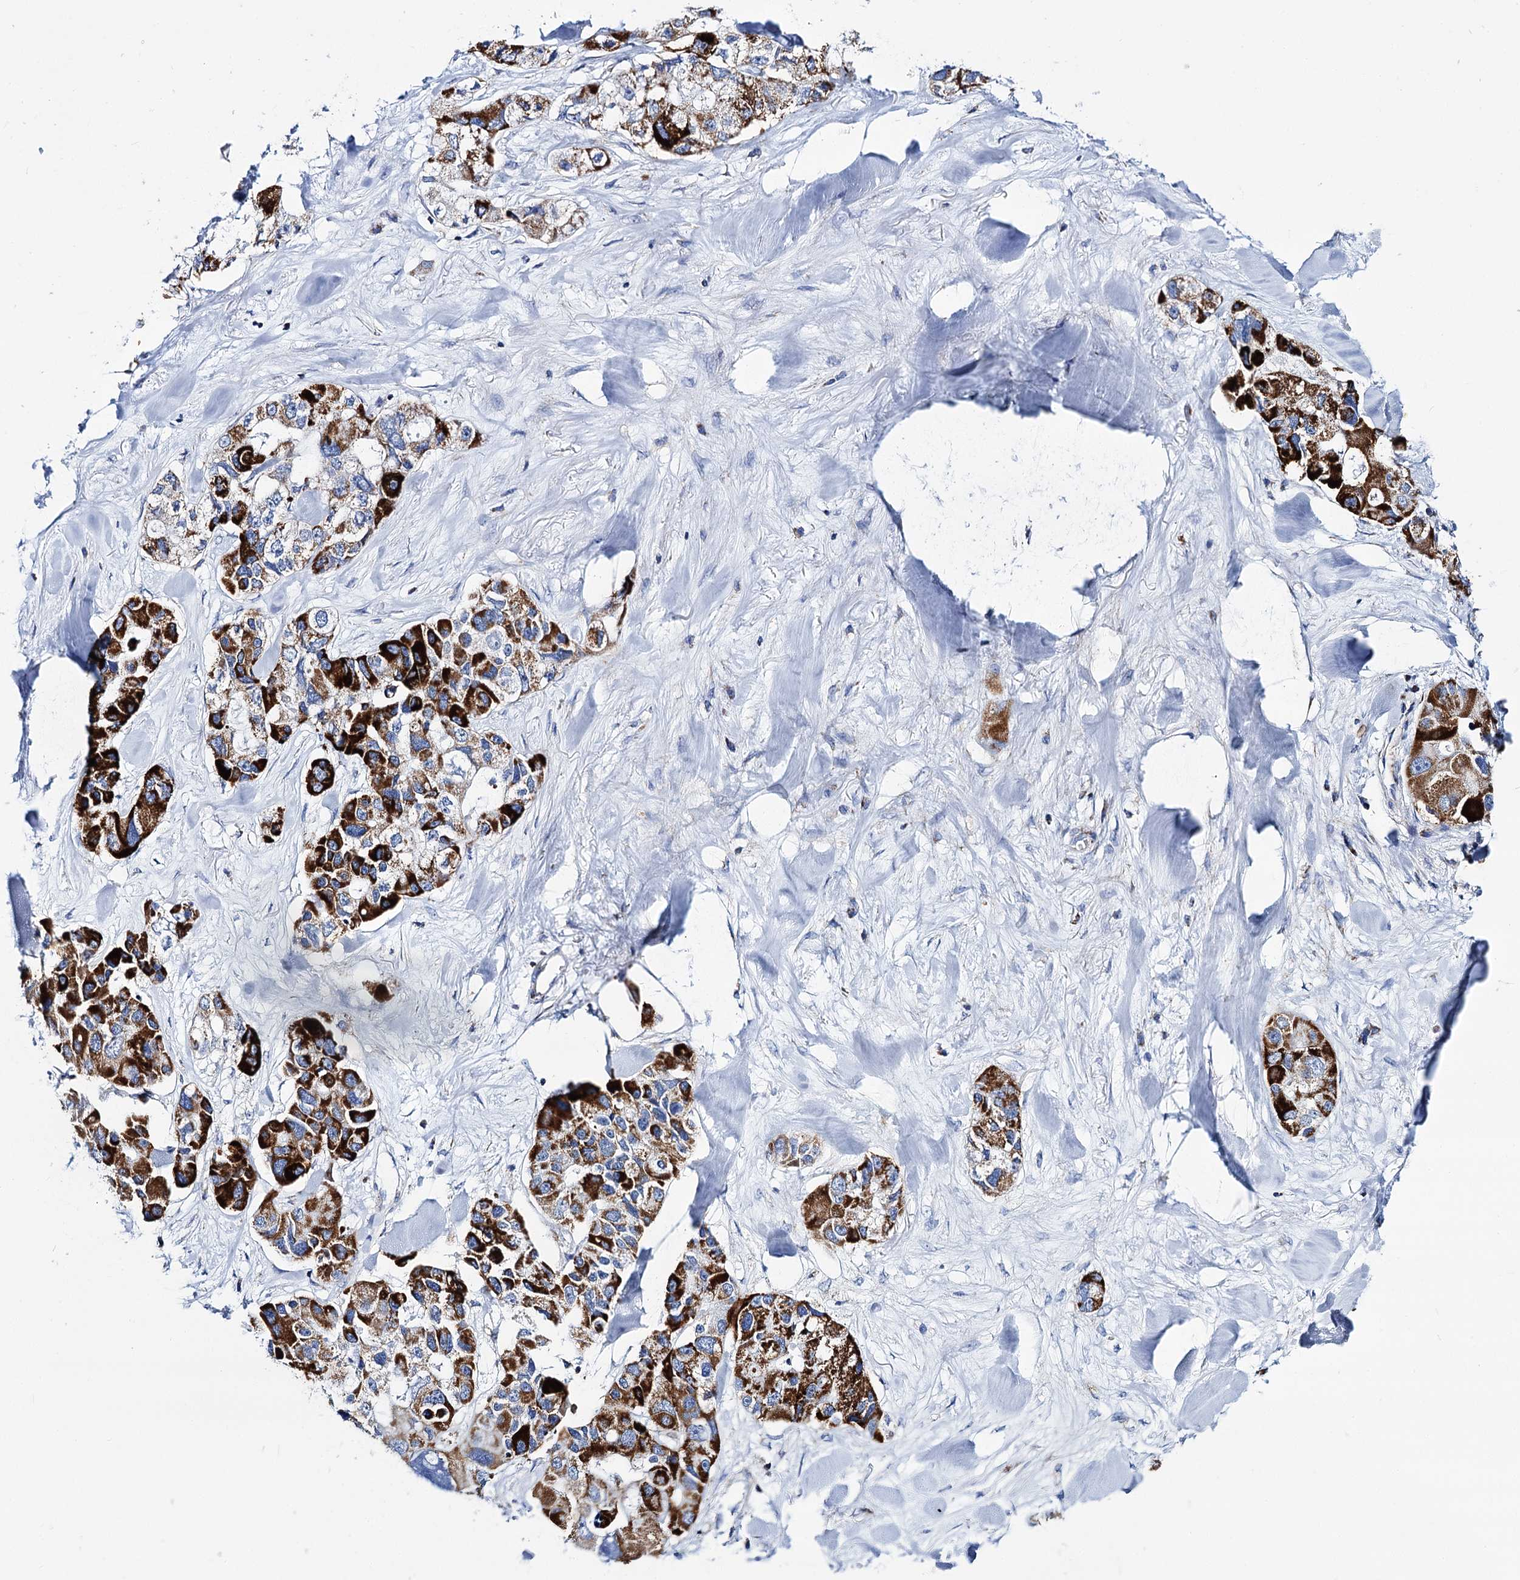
{"staining": {"intensity": "strong", "quantity": ">75%", "location": "cytoplasmic/membranous"}, "tissue": "lung cancer", "cell_type": "Tumor cells", "image_type": "cancer", "snomed": [{"axis": "morphology", "description": "Adenocarcinoma, NOS"}, {"axis": "topography", "description": "Lung"}], "caption": "Approximately >75% of tumor cells in human lung cancer reveal strong cytoplasmic/membranous protein expression as visualized by brown immunohistochemical staining.", "gene": "UBASH3B", "patient": {"sex": "female", "age": 54}}